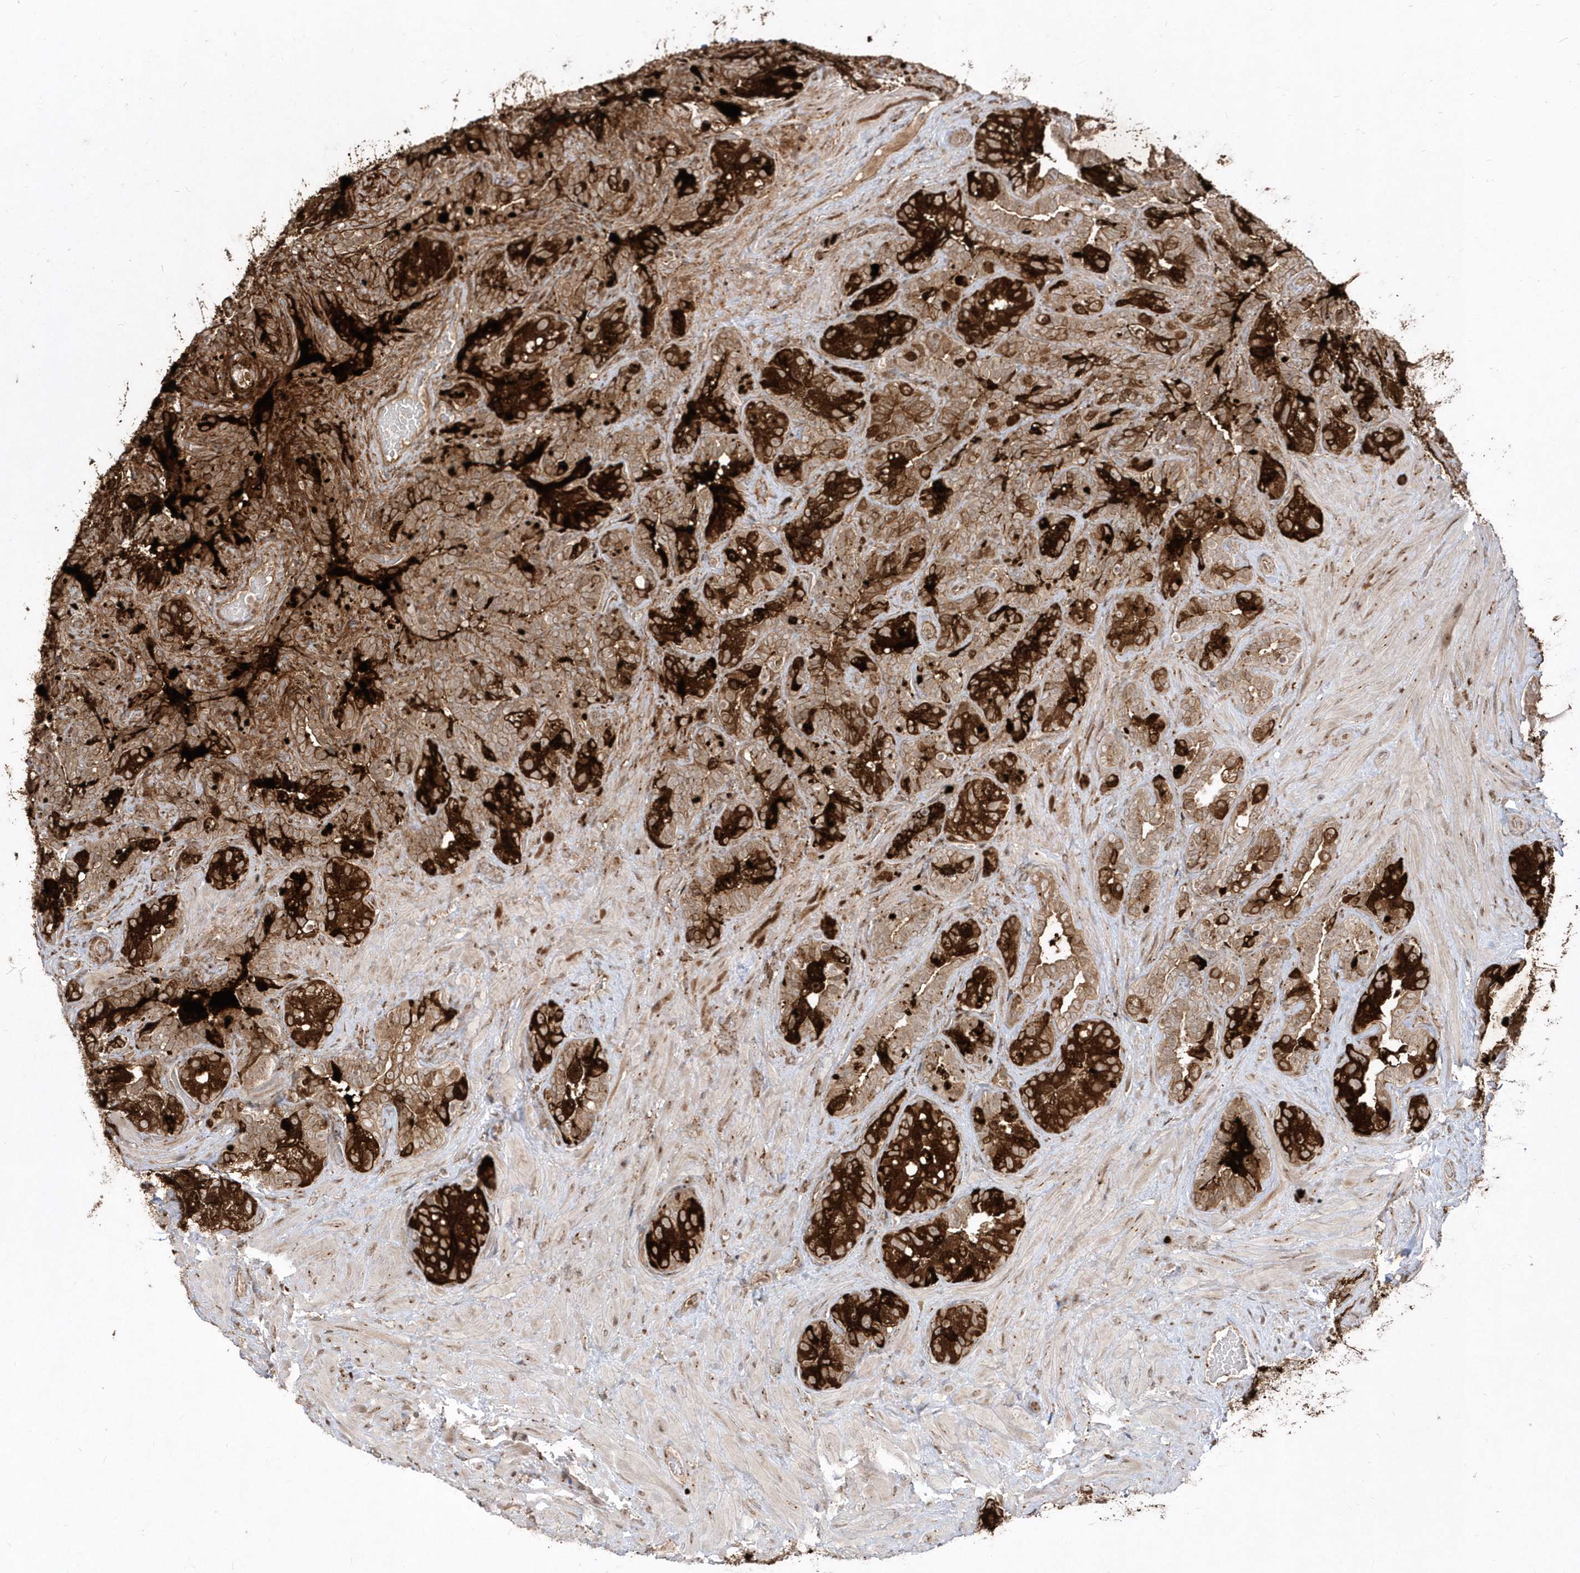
{"staining": {"intensity": "strong", "quantity": ">75%", "location": "cytoplasmic/membranous"}, "tissue": "seminal vesicle", "cell_type": "Glandular cells", "image_type": "normal", "snomed": [{"axis": "morphology", "description": "Normal tissue, NOS"}, {"axis": "topography", "description": "Seminal veicle"}, {"axis": "topography", "description": "Peripheral nerve tissue"}], "caption": "A photomicrograph showing strong cytoplasmic/membranous staining in approximately >75% of glandular cells in normal seminal vesicle, as visualized by brown immunohistochemical staining.", "gene": "EPC2", "patient": {"sex": "male", "age": 67}}